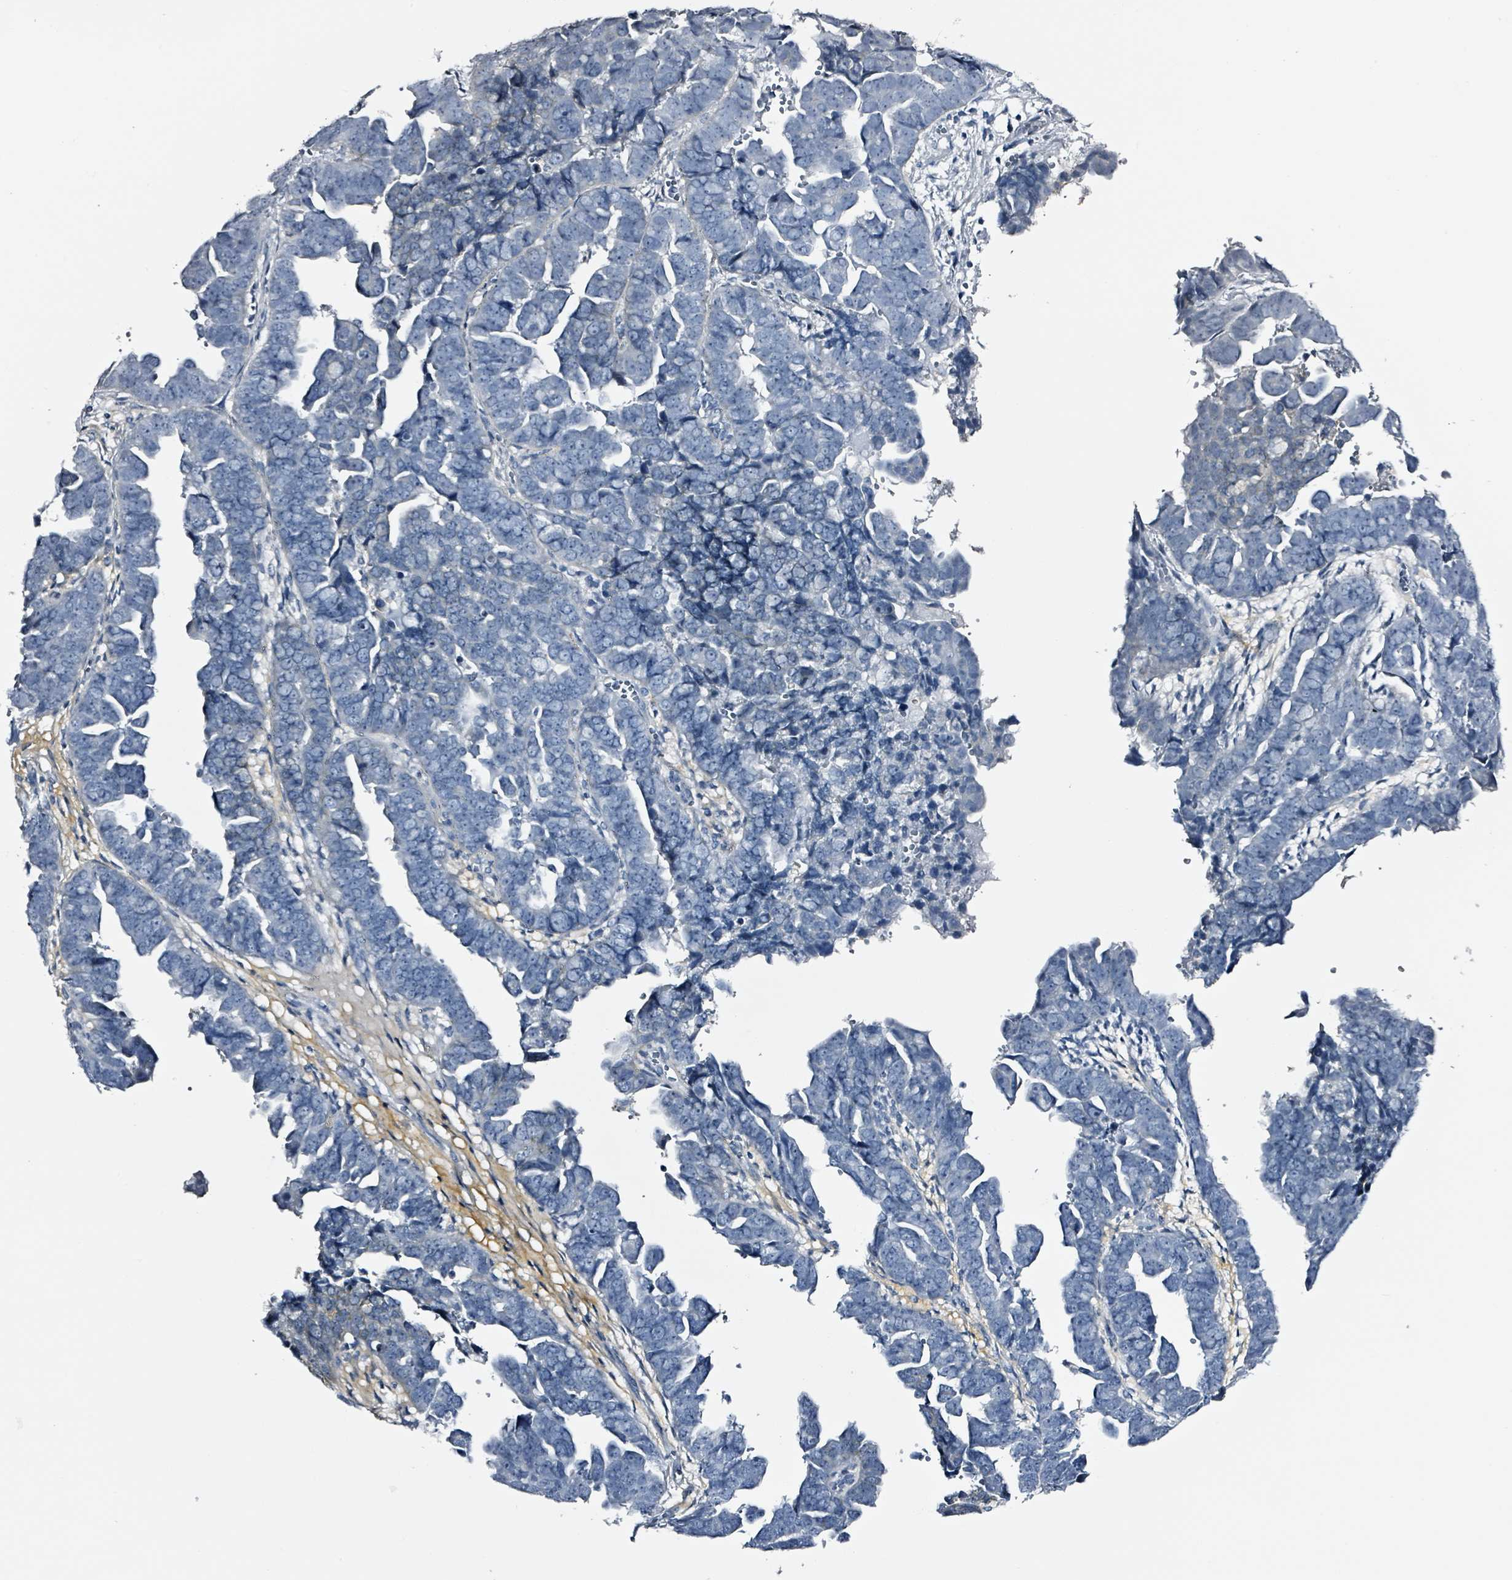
{"staining": {"intensity": "negative", "quantity": "none", "location": "none"}, "tissue": "endometrial cancer", "cell_type": "Tumor cells", "image_type": "cancer", "snomed": [{"axis": "morphology", "description": "Adenocarcinoma, NOS"}, {"axis": "topography", "description": "Endometrium"}], "caption": "High power microscopy image of an immunohistochemistry image of endometrial adenocarcinoma, revealing no significant expression in tumor cells.", "gene": "CA9", "patient": {"sex": "female", "age": 75}}